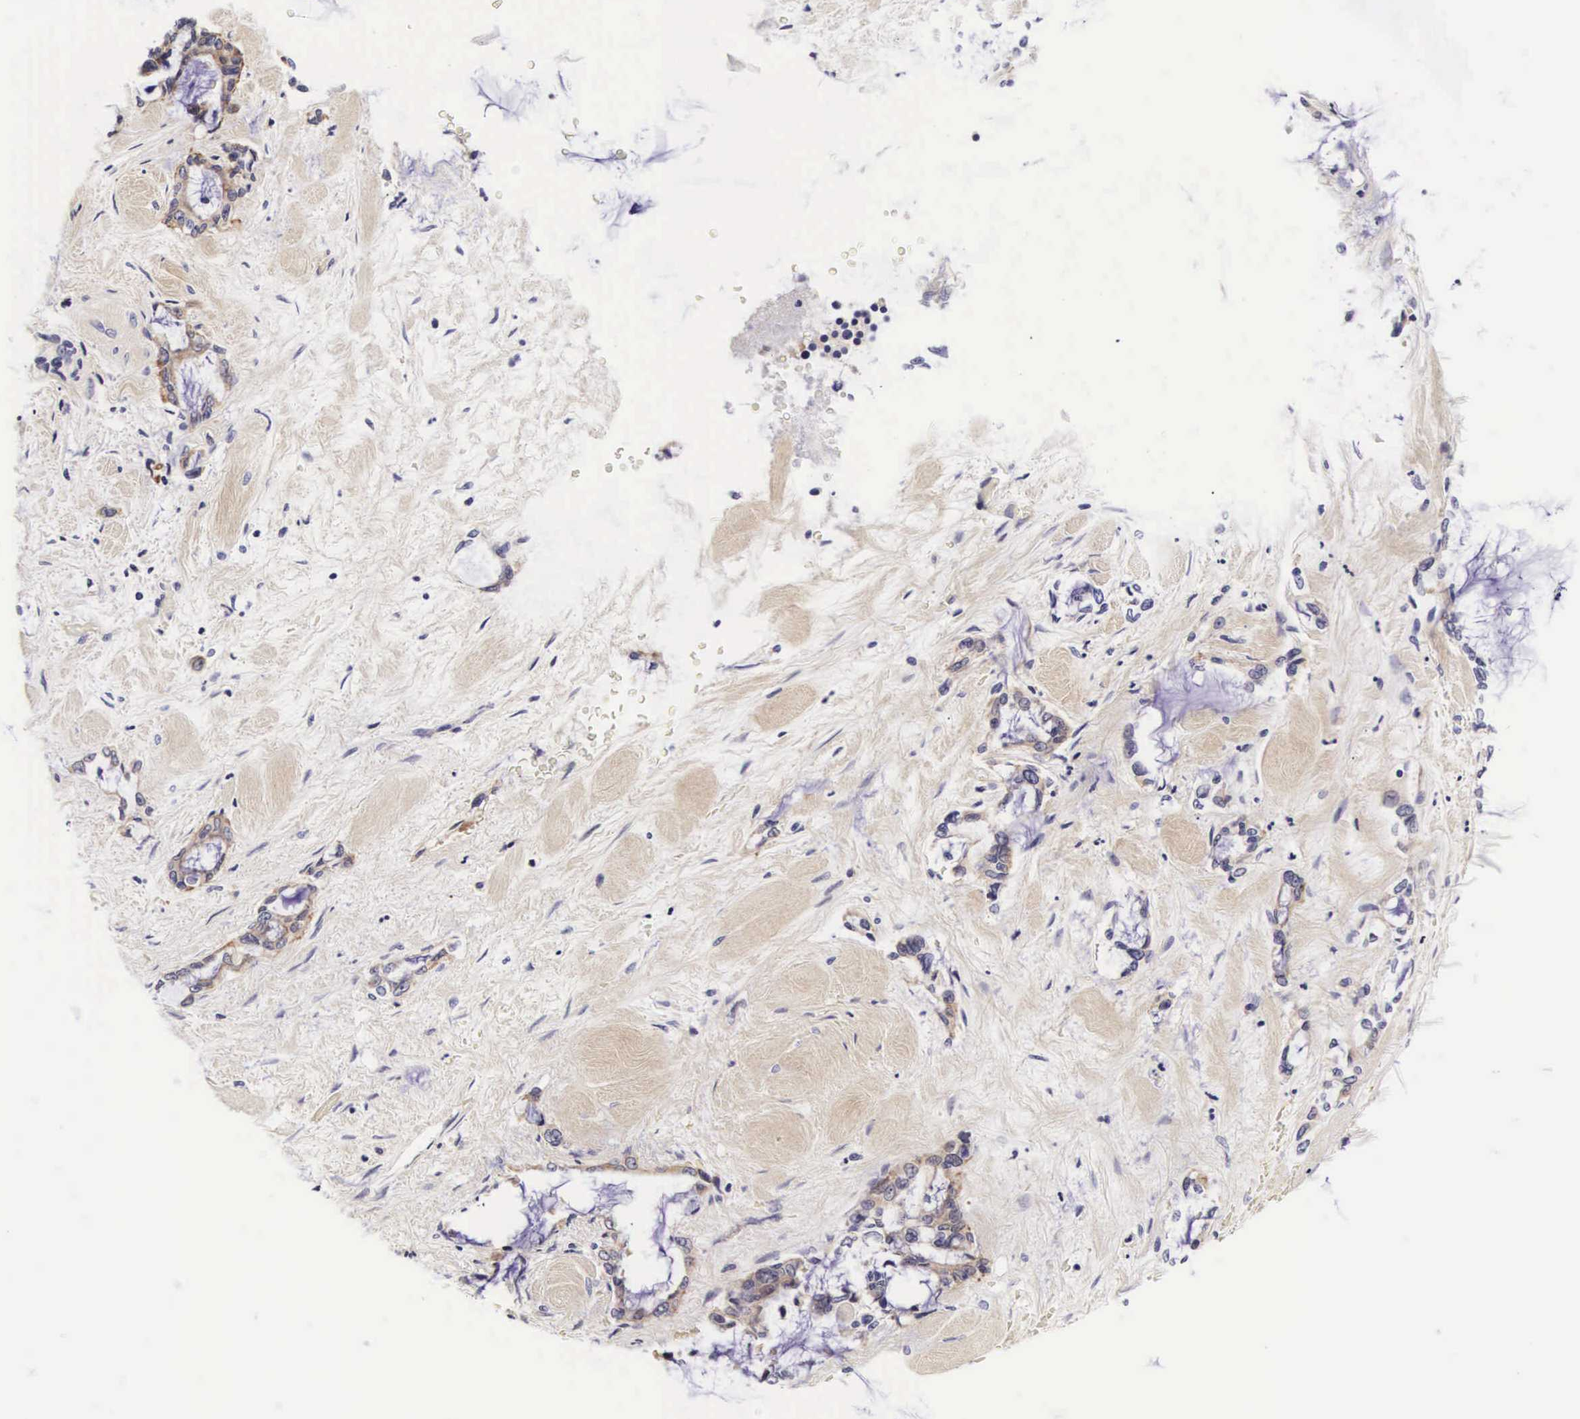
{"staining": {"intensity": "moderate", "quantity": "25%-75%", "location": "cytoplasmic/membranous"}, "tissue": "pancreatic cancer", "cell_type": "Tumor cells", "image_type": "cancer", "snomed": [{"axis": "morphology", "description": "Adenocarcinoma, NOS"}, {"axis": "topography", "description": "Pancreas"}], "caption": "IHC (DAB) staining of human pancreatic adenocarcinoma shows moderate cytoplasmic/membranous protein staining in approximately 25%-75% of tumor cells.", "gene": "PHETA2", "patient": {"sex": "female", "age": 70}}